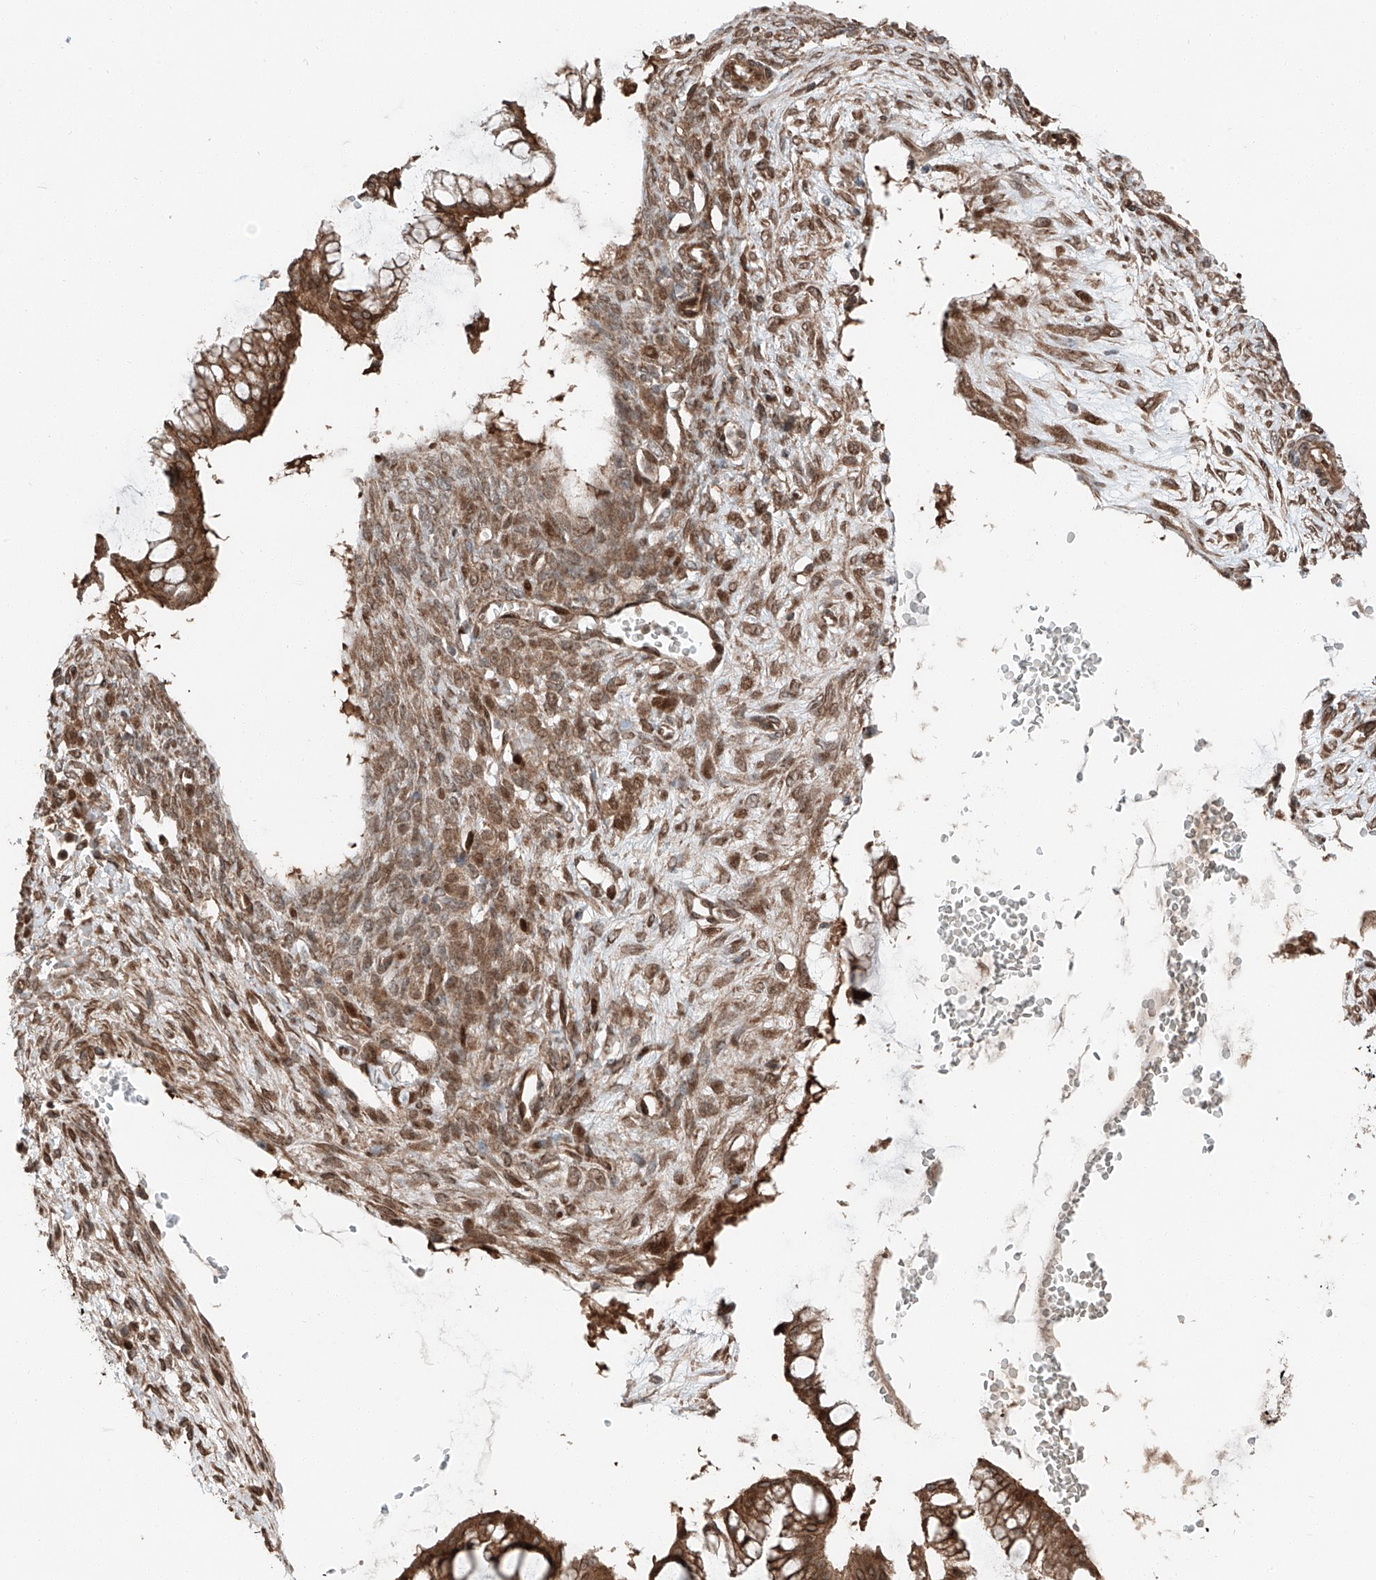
{"staining": {"intensity": "moderate", "quantity": ">75%", "location": "cytoplasmic/membranous"}, "tissue": "ovarian cancer", "cell_type": "Tumor cells", "image_type": "cancer", "snomed": [{"axis": "morphology", "description": "Cystadenocarcinoma, mucinous, NOS"}, {"axis": "topography", "description": "Ovary"}], "caption": "Ovarian cancer stained with DAB immunohistochemistry (IHC) demonstrates medium levels of moderate cytoplasmic/membranous staining in approximately >75% of tumor cells. The protein is shown in brown color, while the nuclei are stained blue.", "gene": "CEP162", "patient": {"sex": "female", "age": 73}}